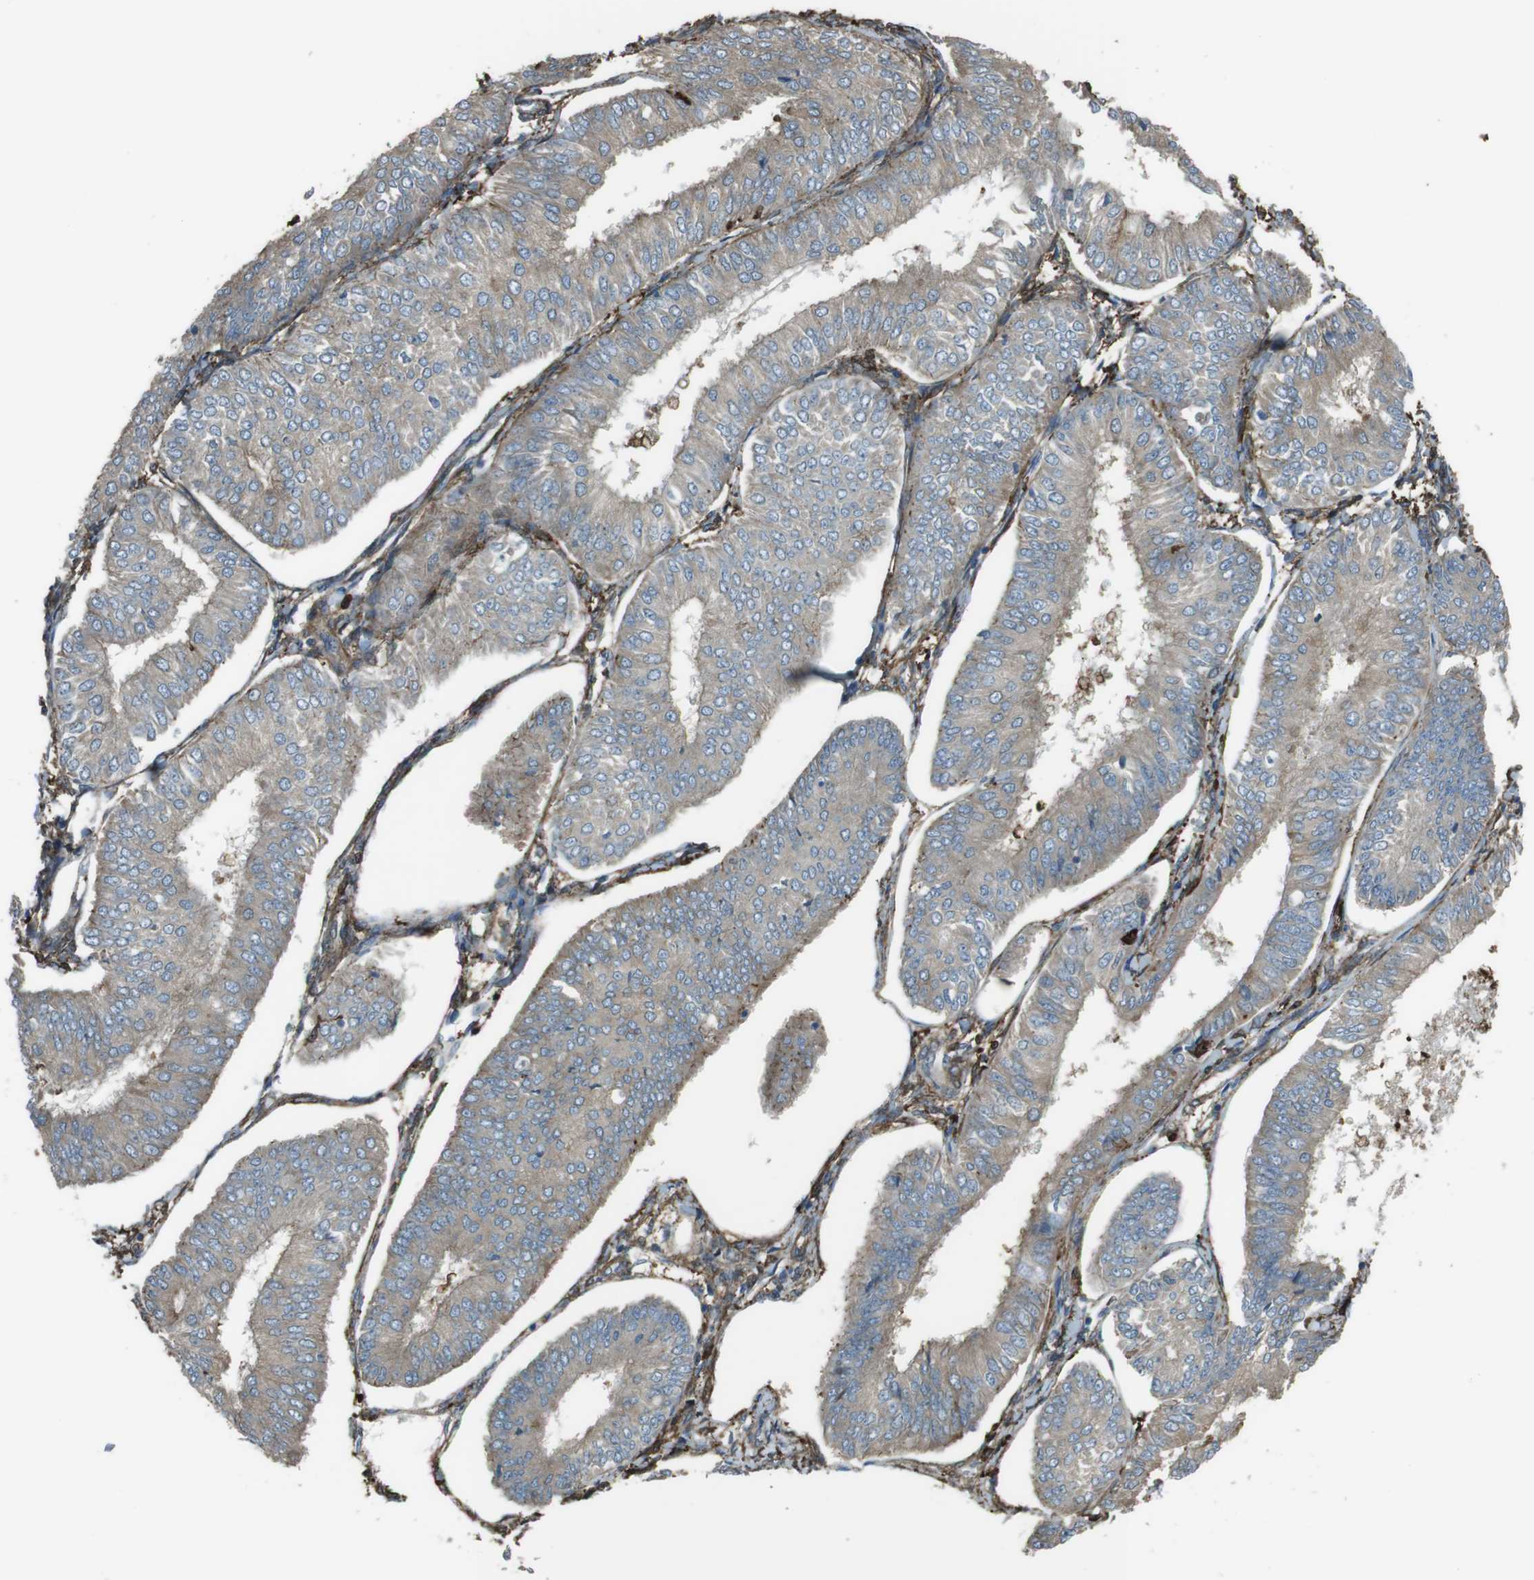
{"staining": {"intensity": "weak", "quantity": ">75%", "location": "cytoplasmic/membranous"}, "tissue": "endometrial cancer", "cell_type": "Tumor cells", "image_type": "cancer", "snomed": [{"axis": "morphology", "description": "Adenocarcinoma, NOS"}, {"axis": "topography", "description": "Endometrium"}], "caption": "Immunohistochemical staining of endometrial cancer (adenocarcinoma) exhibits weak cytoplasmic/membranous protein positivity in approximately >75% of tumor cells.", "gene": "SFT2D1", "patient": {"sex": "female", "age": 58}}